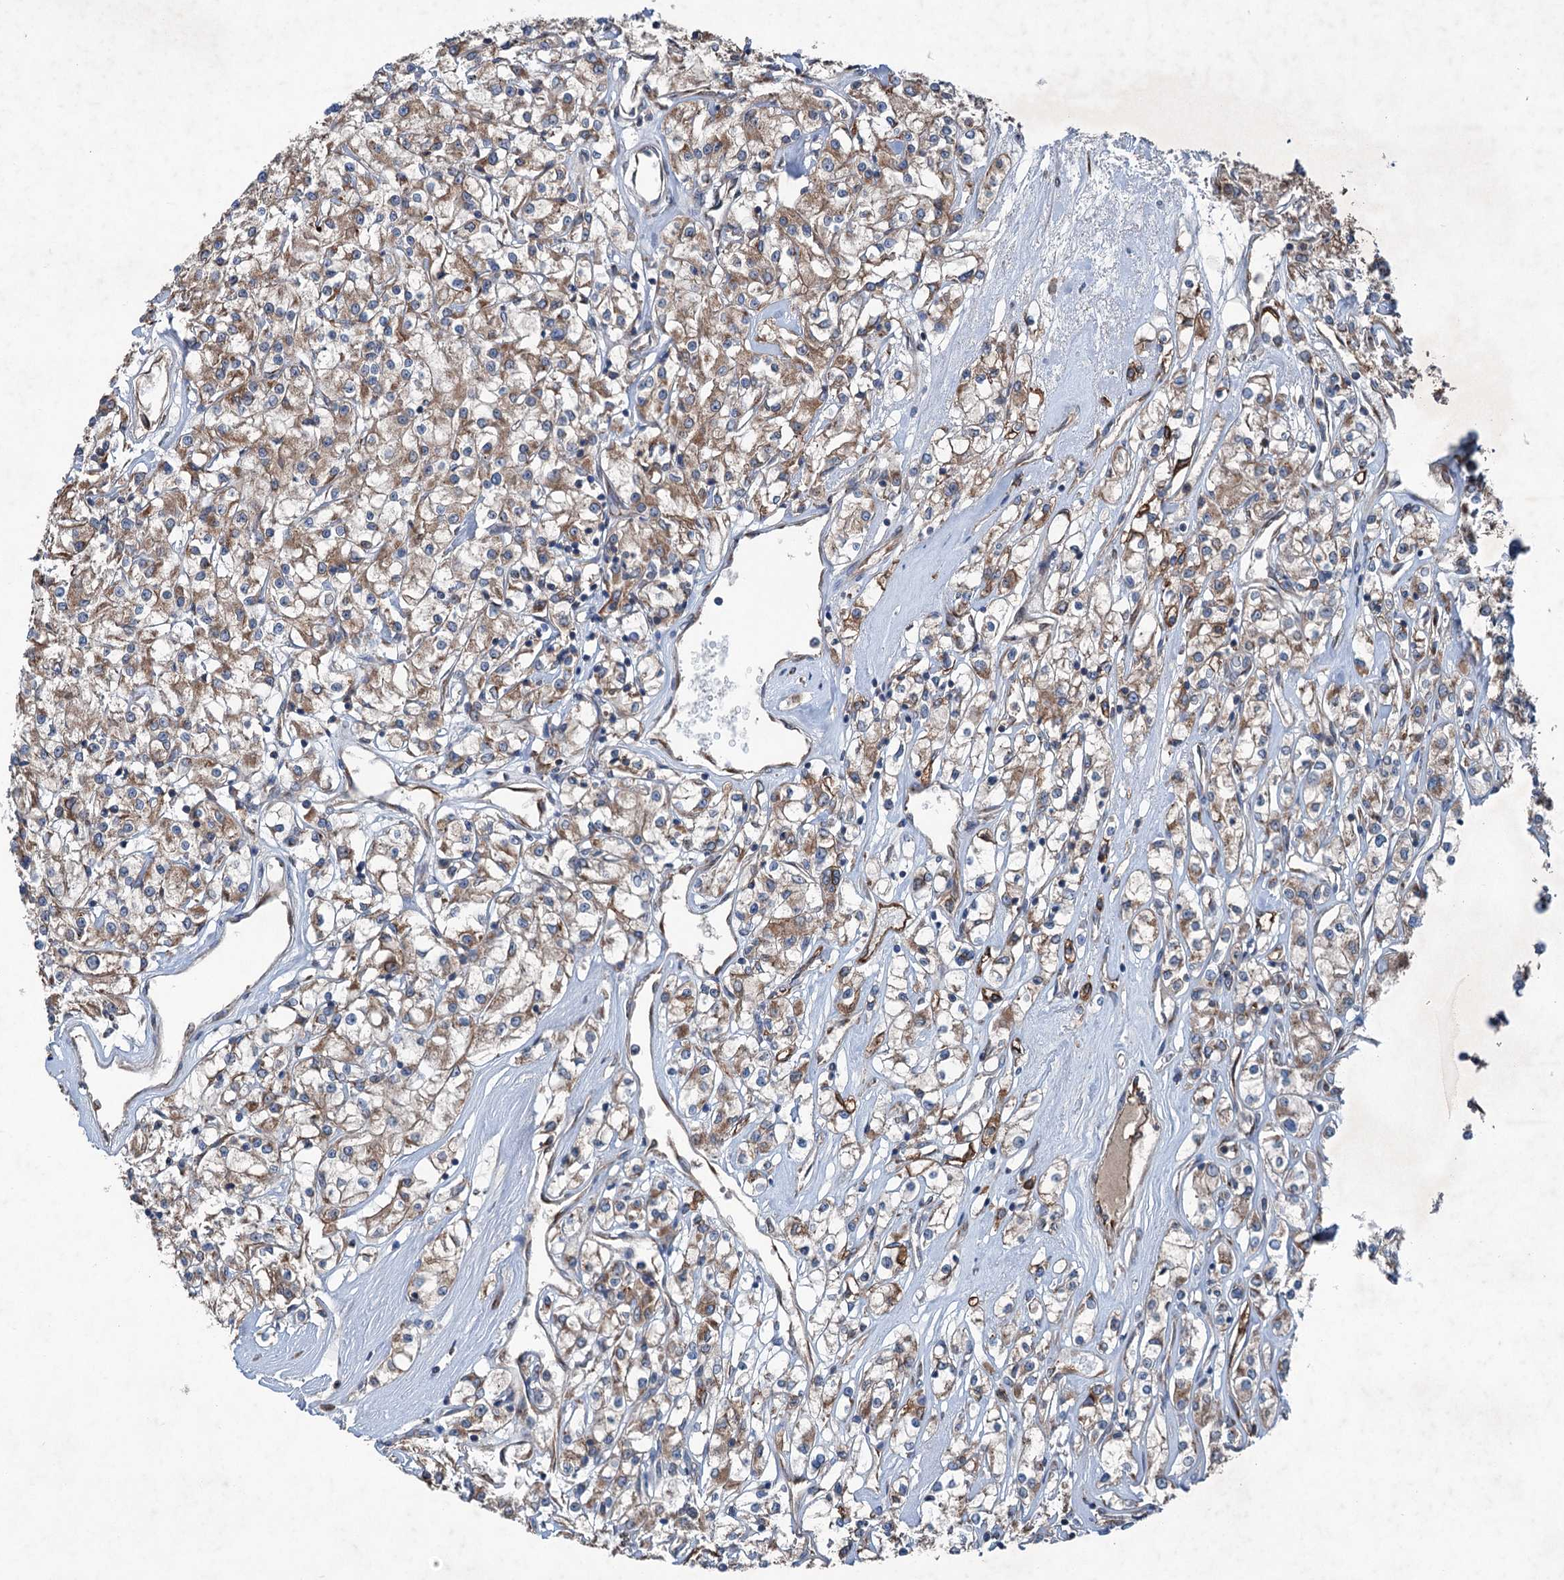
{"staining": {"intensity": "moderate", "quantity": "25%-75%", "location": "cytoplasmic/membranous"}, "tissue": "renal cancer", "cell_type": "Tumor cells", "image_type": "cancer", "snomed": [{"axis": "morphology", "description": "Adenocarcinoma, NOS"}, {"axis": "topography", "description": "Kidney"}], "caption": "Immunohistochemistry (IHC) micrograph of neoplastic tissue: human adenocarcinoma (renal) stained using immunohistochemistry reveals medium levels of moderate protein expression localized specifically in the cytoplasmic/membranous of tumor cells, appearing as a cytoplasmic/membranous brown color.", "gene": "CALCOCO1", "patient": {"sex": "female", "age": 59}}